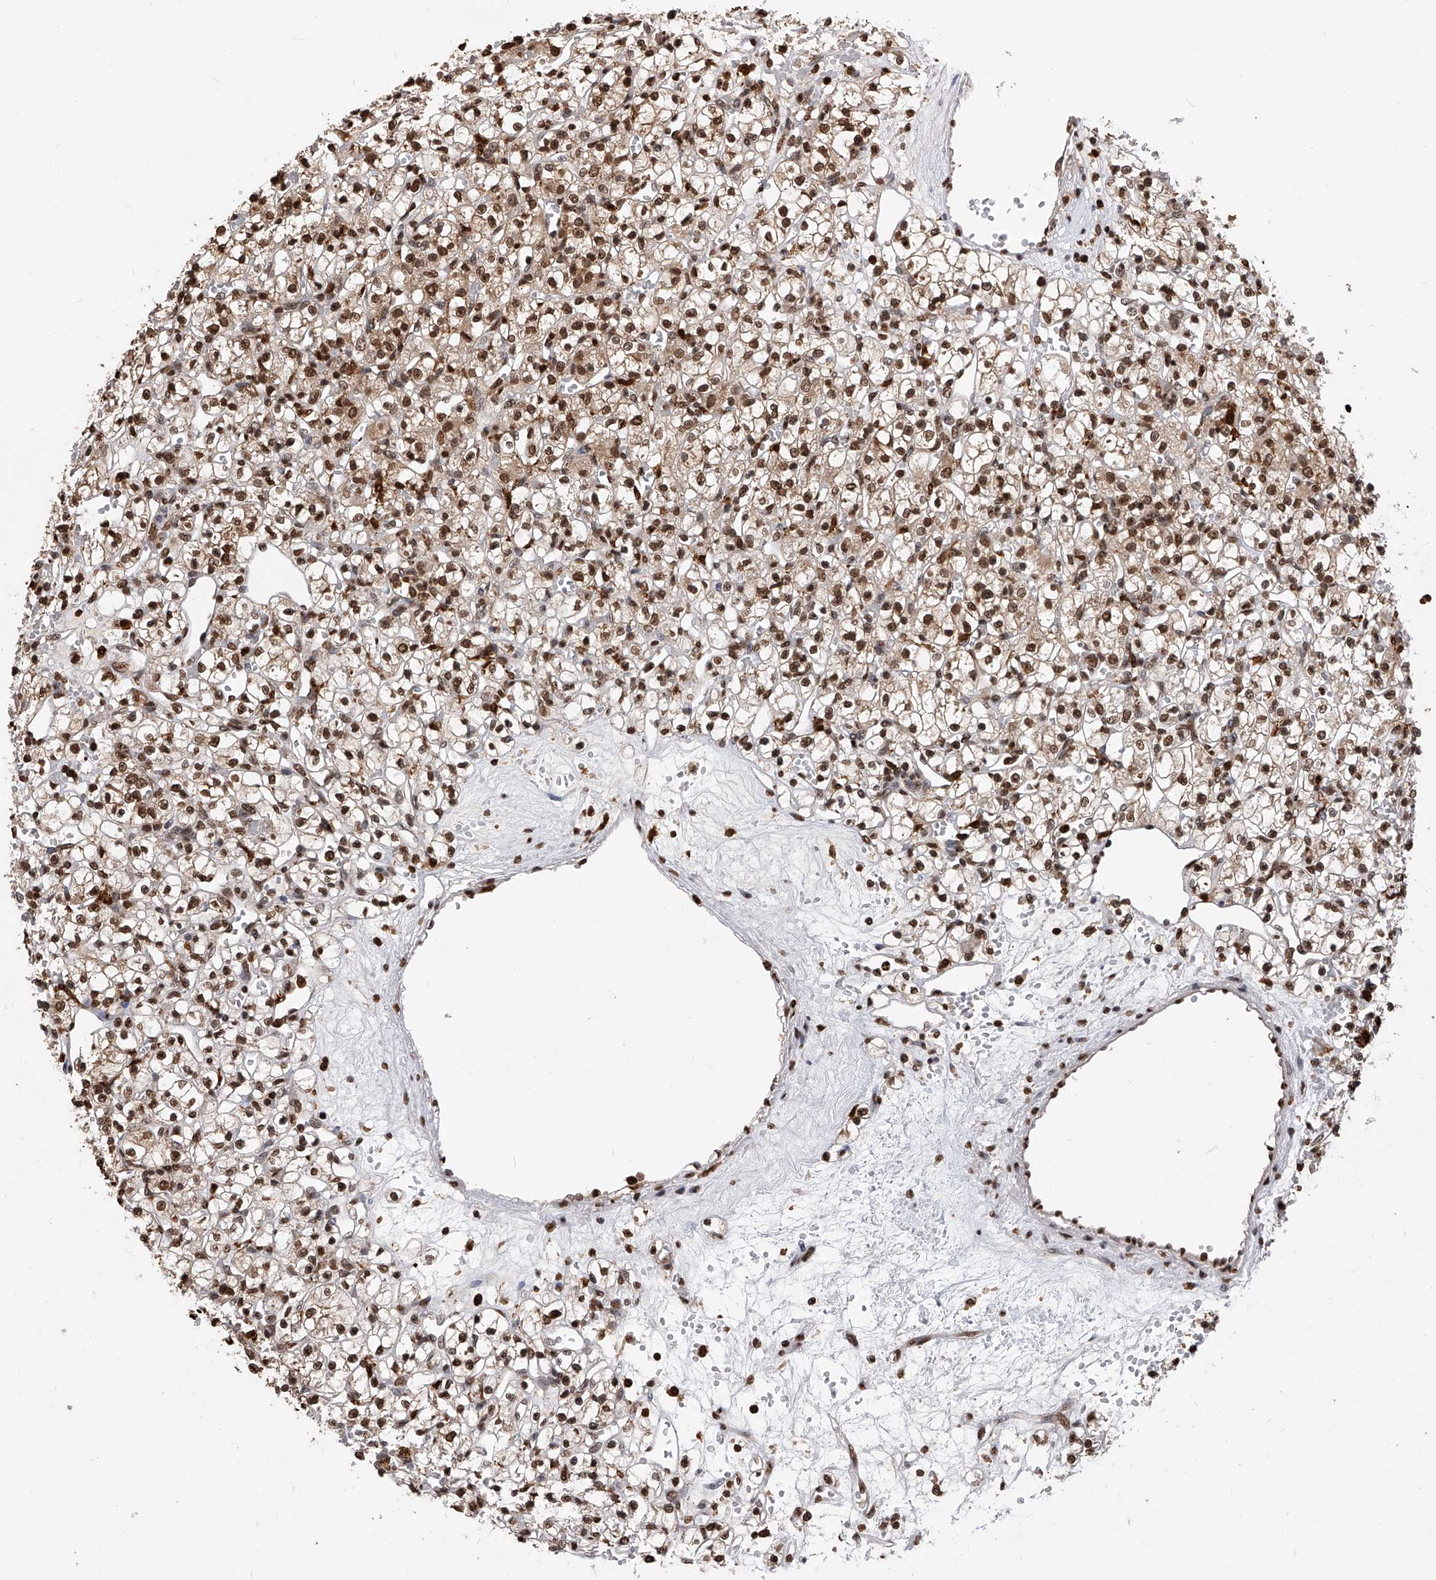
{"staining": {"intensity": "strong", "quantity": ">75%", "location": "nuclear"}, "tissue": "renal cancer", "cell_type": "Tumor cells", "image_type": "cancer", "snomed": [{"axis": "morphology", "description": "Adenocarcinoma, NOS"}, {"axis": "topography", "description": "Kidney"}], "caption": "Protein expression by immunohistochemistry reveals strong nuclear expression in approximately >75% of tumor cells in renal adenocarcinoma. (DAB IHC, brown staining for protein, blue staining for nuclei).", "gene": "CFAP410", "patient": {"sex": "female", "age": 59}}